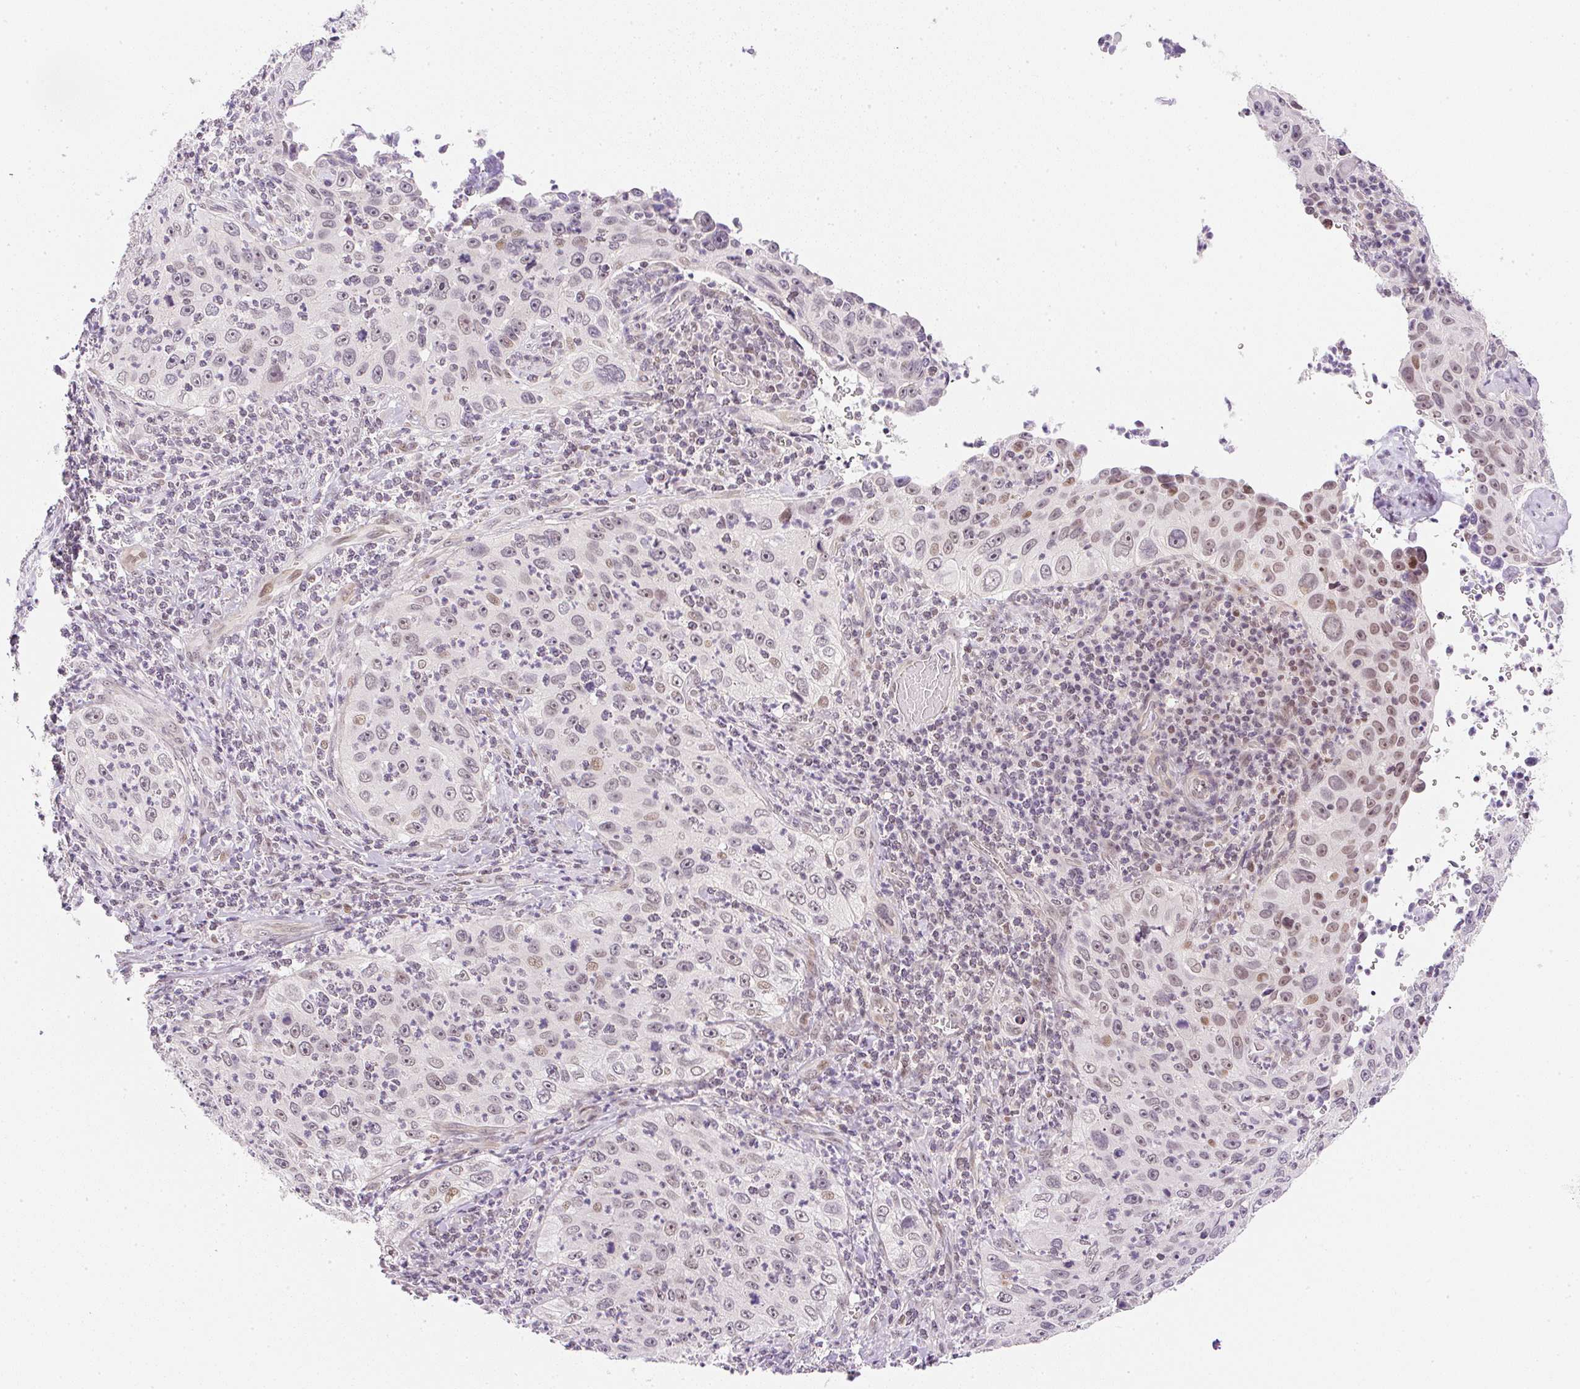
{"staining": {"intensity": "weak", "quantity": ">75%", "location": "nuclear"}, "tissue": "cervical cancer", "cell_type": "Tumor cells", "image_type": "cancer", "snomed": [{"axis": "morphology", "description": "Squamous cell carcinoma, NOS"}, {"axis": "topography", "description": "Cervix"}], "caption": "Tumor cells display low levels of weak nuclear expression in about >75% of cells in human cervical cancer (squamous cell carcinoma). The staining was performed using DAB, with brown indicating positive protein expression. Nuclei are stained blue with hematoxylin.", "gene": "DPPA4", "patient": {"sex": "female", "age": 30}}